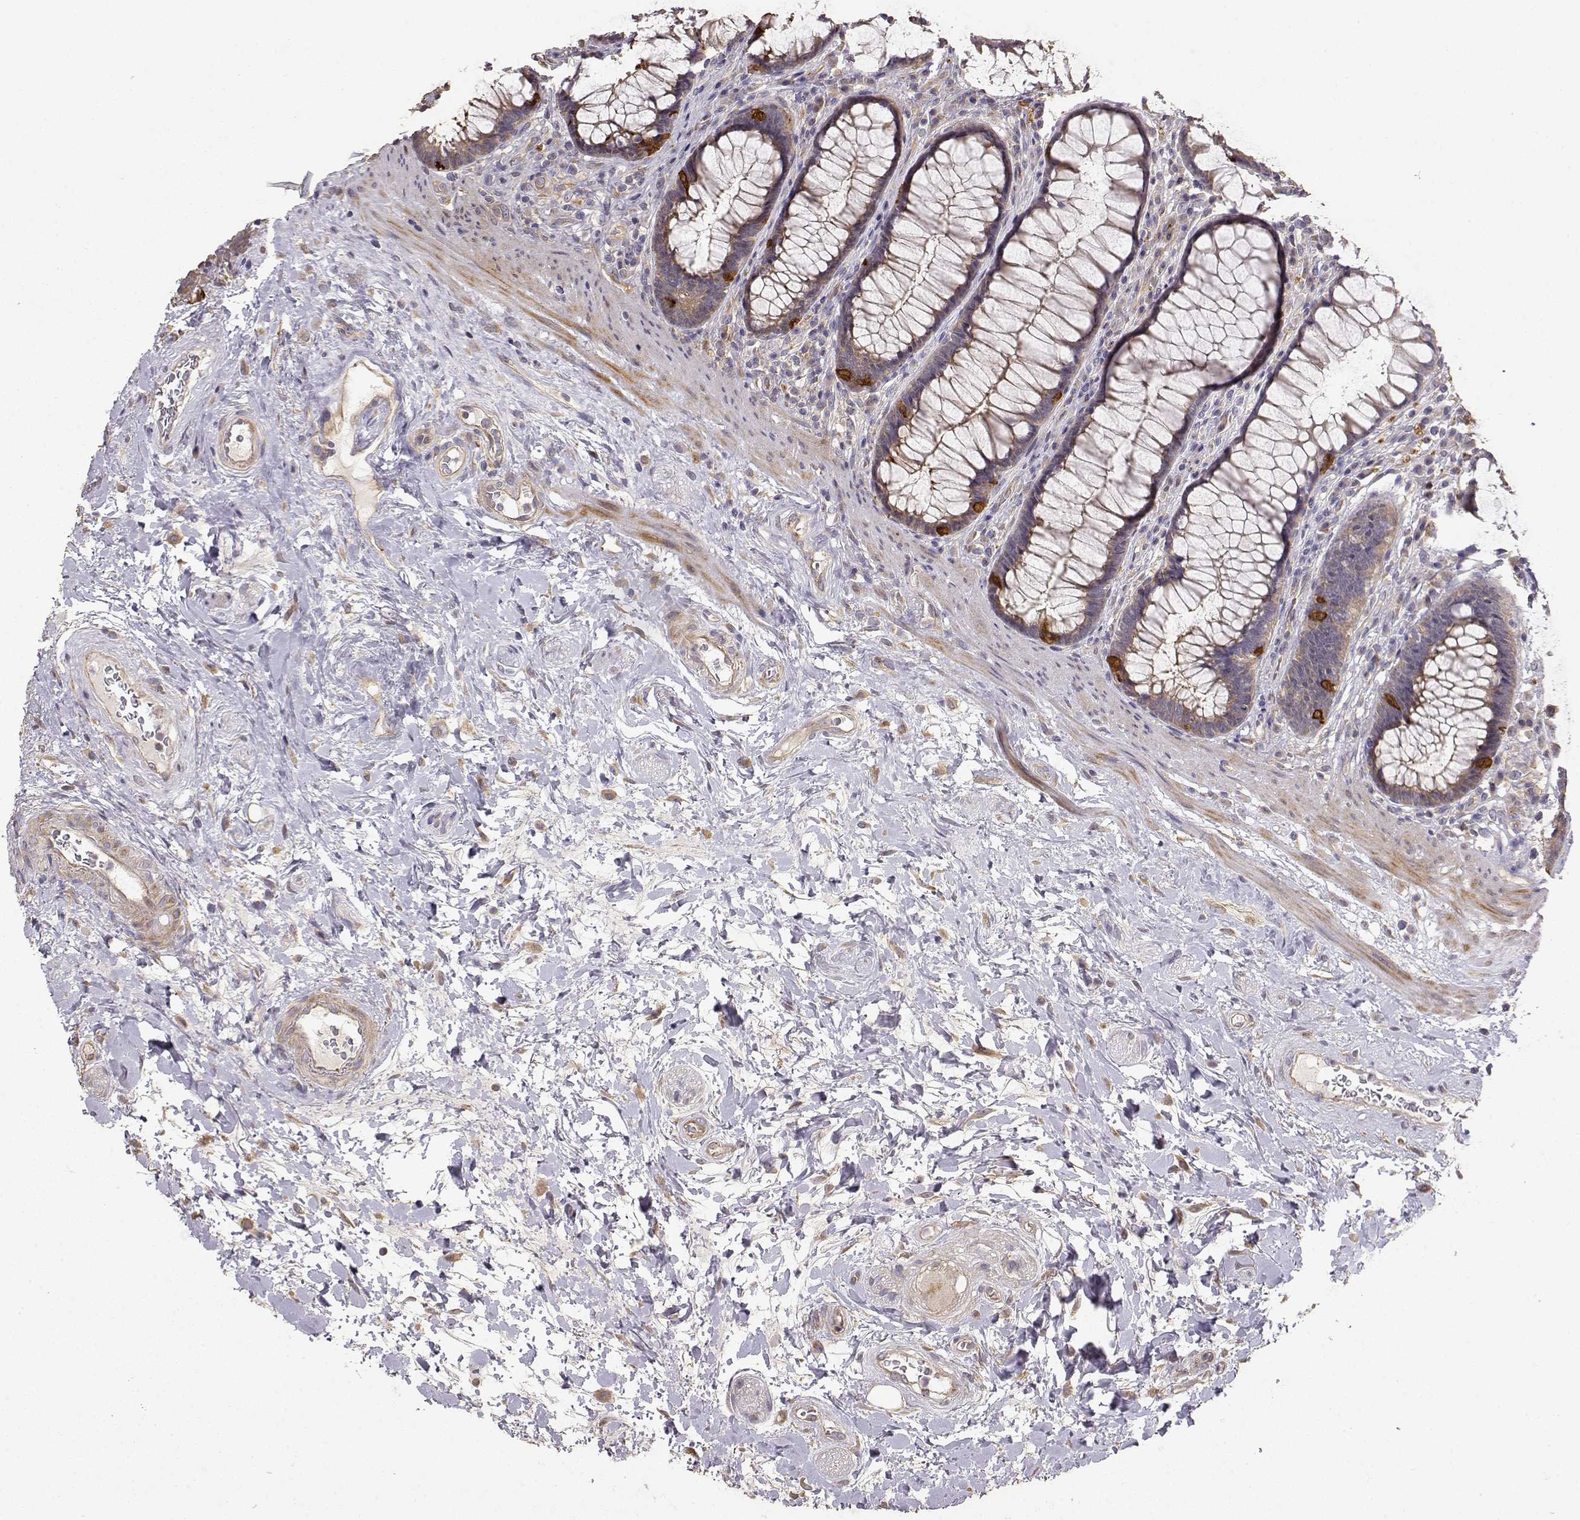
{"staining": {"intensity": "moderate", "quantity": "25%-75%", "location": "cytoplasmic/membranous"}, "tissue": "rectum", "cell_type": "Glandular cells", "image_type": "normal", "snomed": [{"axis": "morphology", "description": "Normal tissue, NOS"}, {"axis": "topography", "description": "Rectum"}], "caption": "Protein expression analysis of normal rectum demonstrates moderate cytoplasmic/membranous positivity in approximately 25%-75% of glandular cells.", "gene": "CRIM1", "patient": {"sex": "male", "age": 72}}